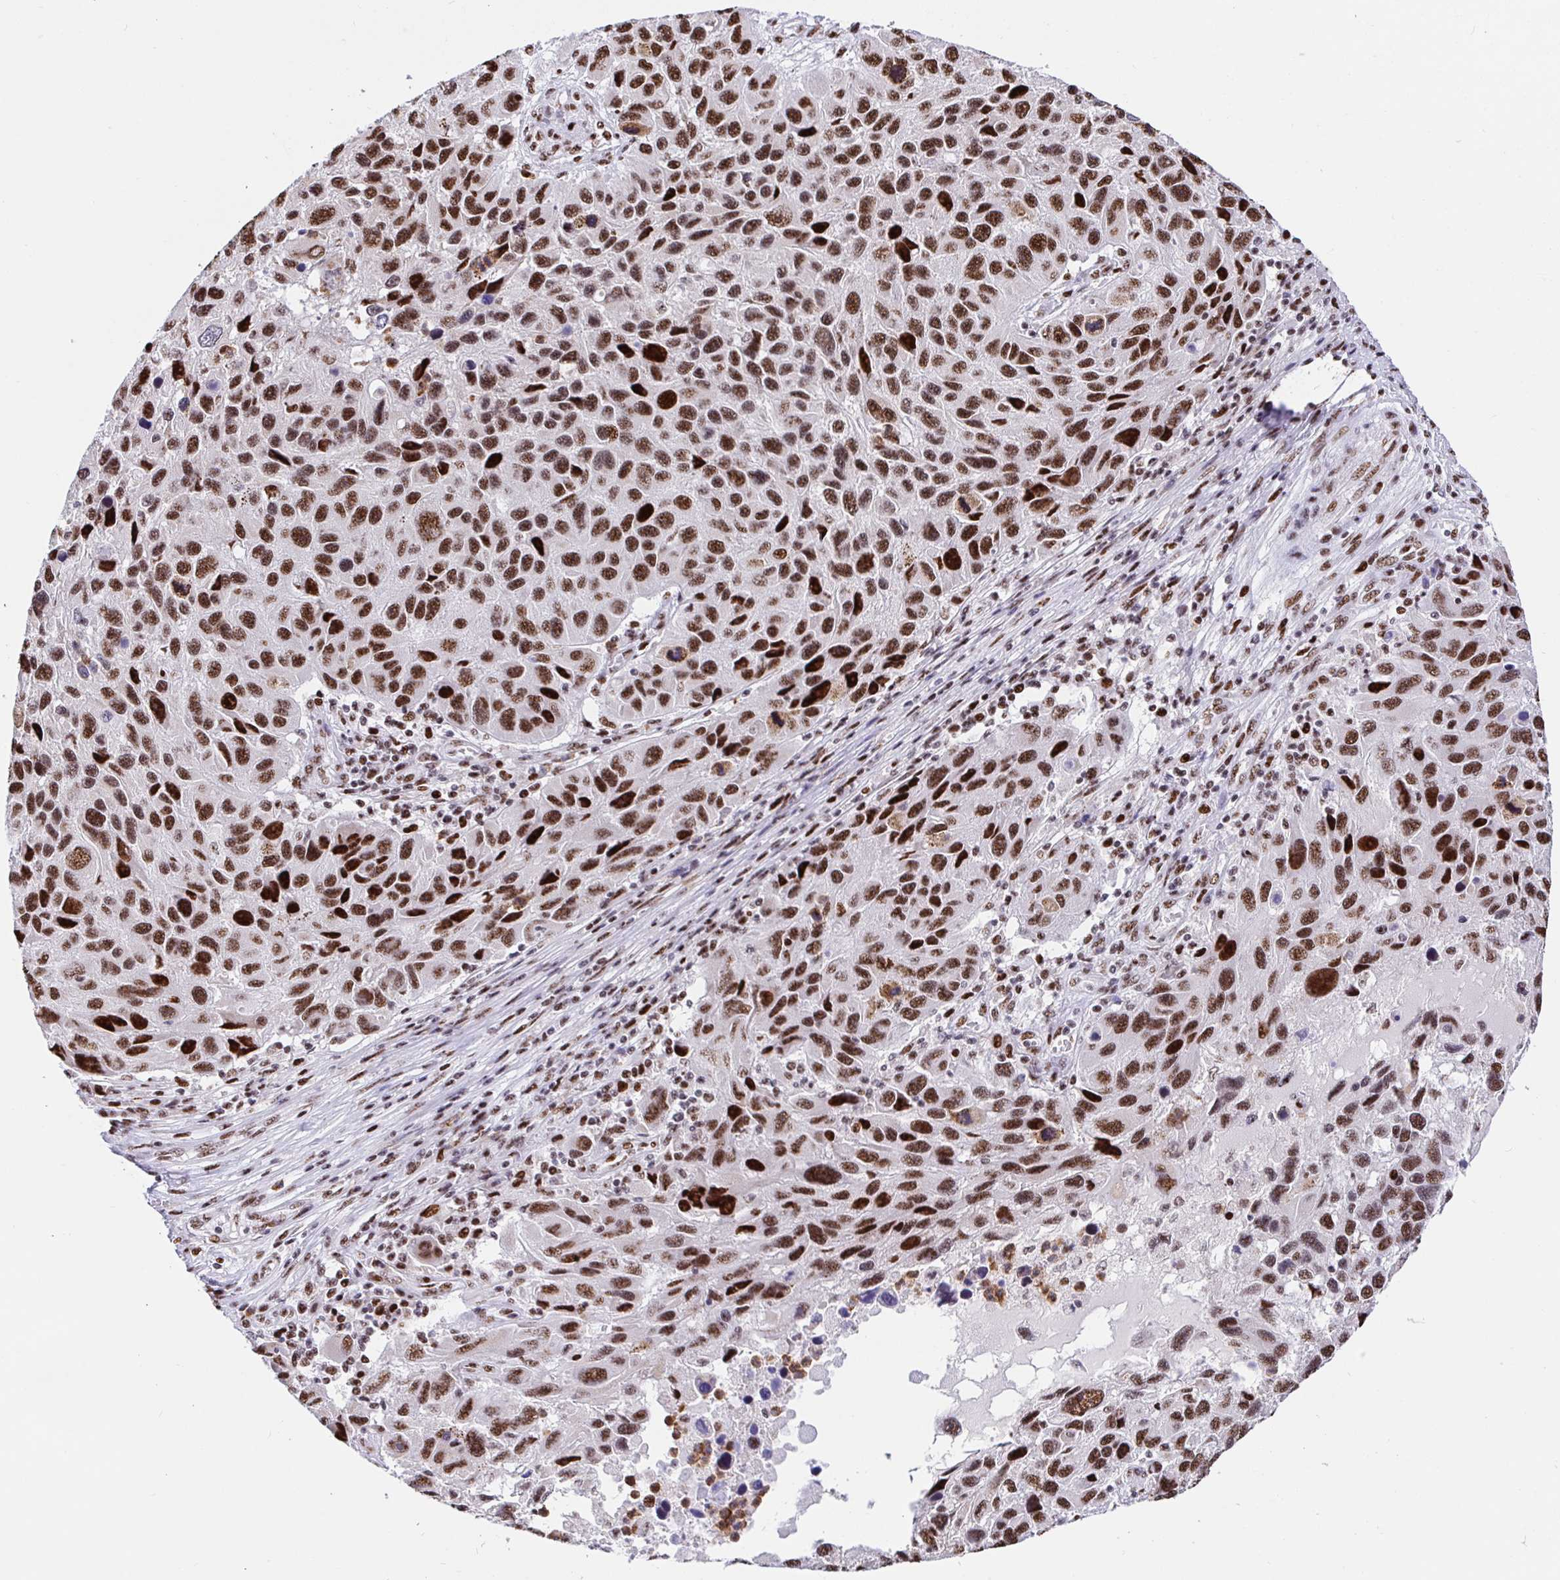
{"staining": {"intensity": "strong", "quantity": ">75%", "location": "nuclear"}, "tissue": "melanoma", "cell_type": "Tumor cells", "image_type": "cancer", "snomed": [{"axis": "morphology", "description": "Malignant melanoma, NOS"}, {"axis": "topography", "description": "Skin"}], "caption": "Immunohistochemistry of malignant melanoma reveals high levels of strong nuclear positivity in about >75% of tumor cells.", "gene": "SETD5", "patient": {"sex": "male", "age": 53}}